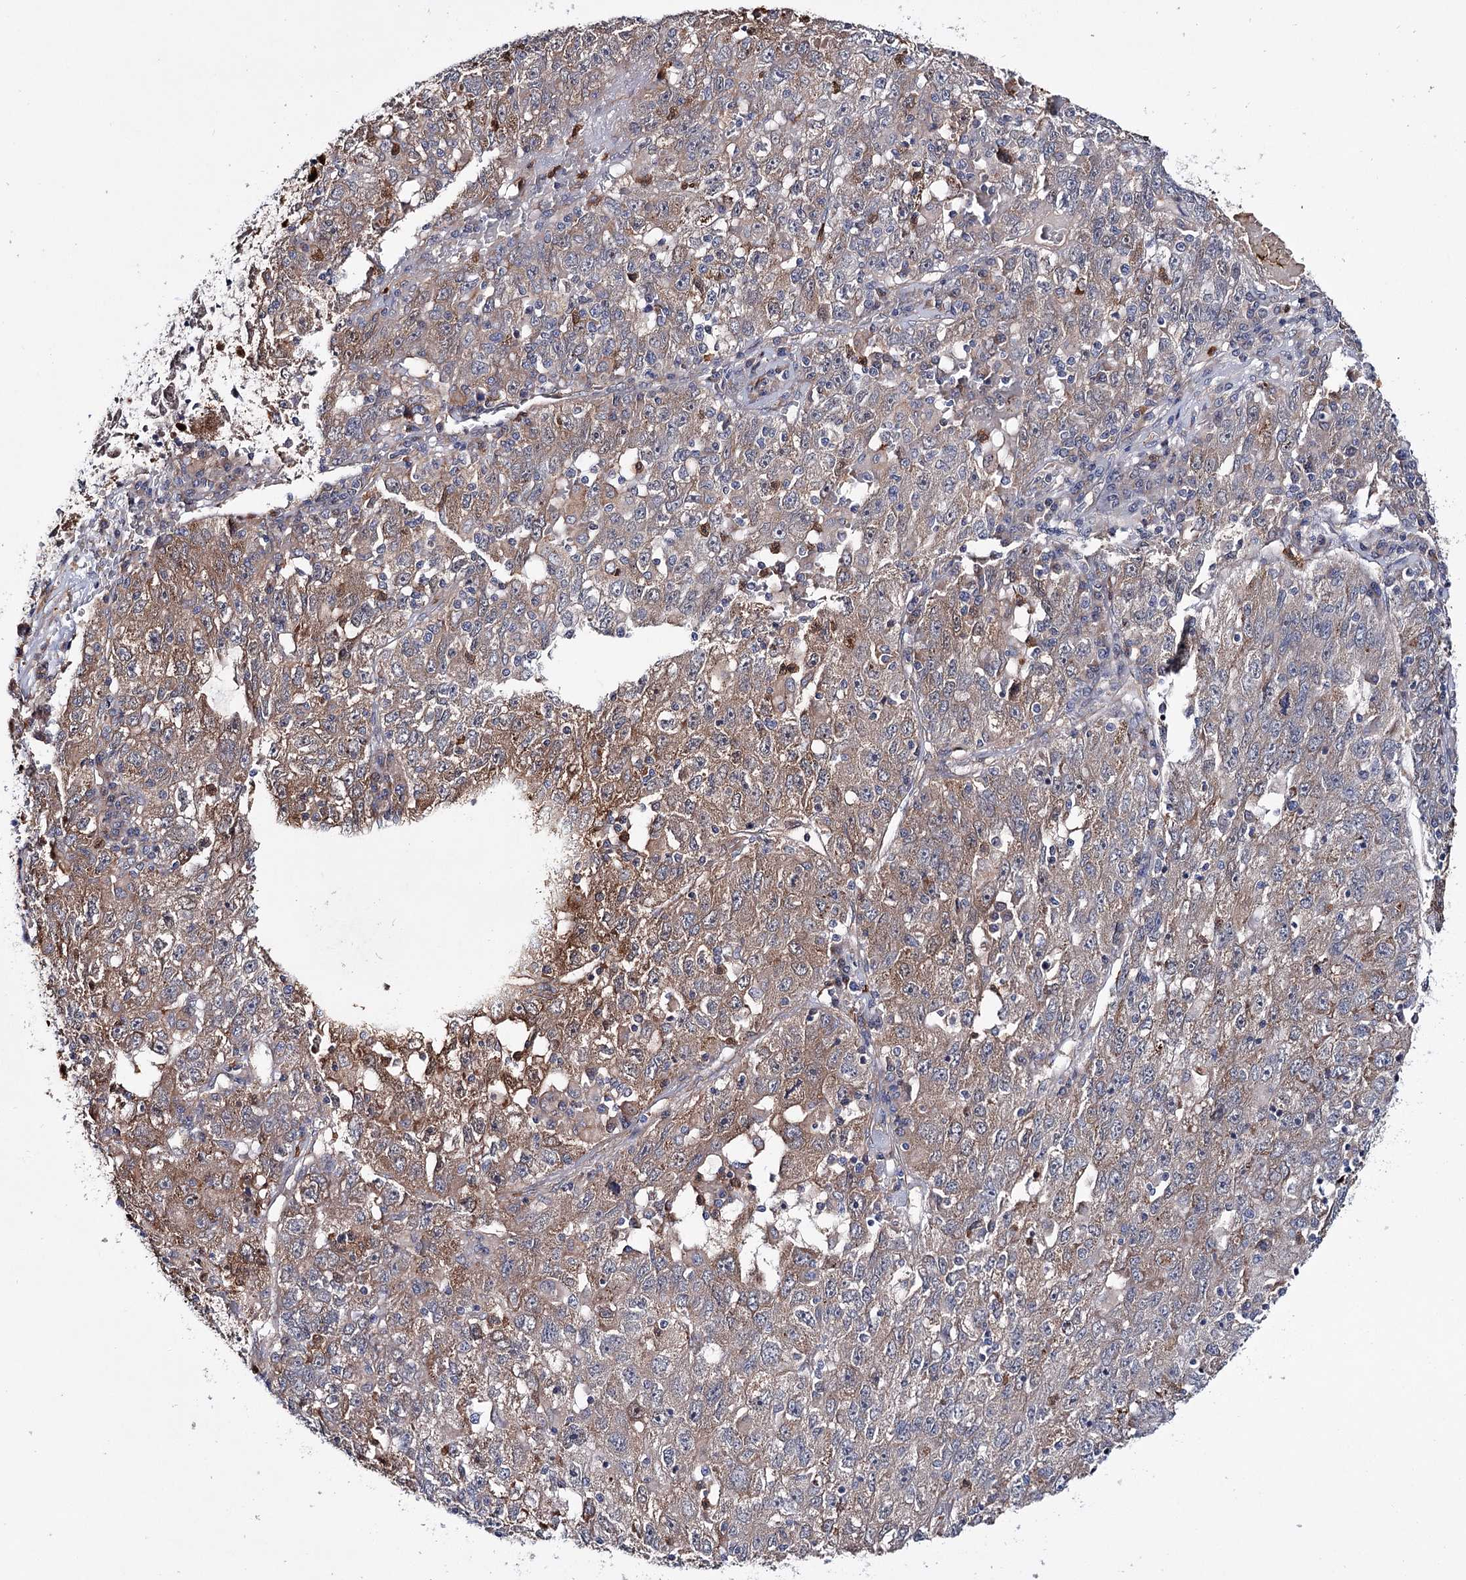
{"staining": {"intensity": "moderate", "quantity": "25%-75%", "location": "cytoplasmic/membranous"}, "tissue": "liver cancer", "cell_type": "Tumor cells", "image_type": "cancer", "snomed": [{"axis": "morphology", "description": "Carcinoma, Hepatocellular, NOS"}, {"axis": "topography", "description": "Liver"}], "caption": "Liver cancer was stained to show a protein in brown. There is medium levels of moderate cytoplasmic/membranous positivity in about 25%-75% of tumor cells.", "gene": "PTPN3", "patient": {"sex": "male", "age": 49}}